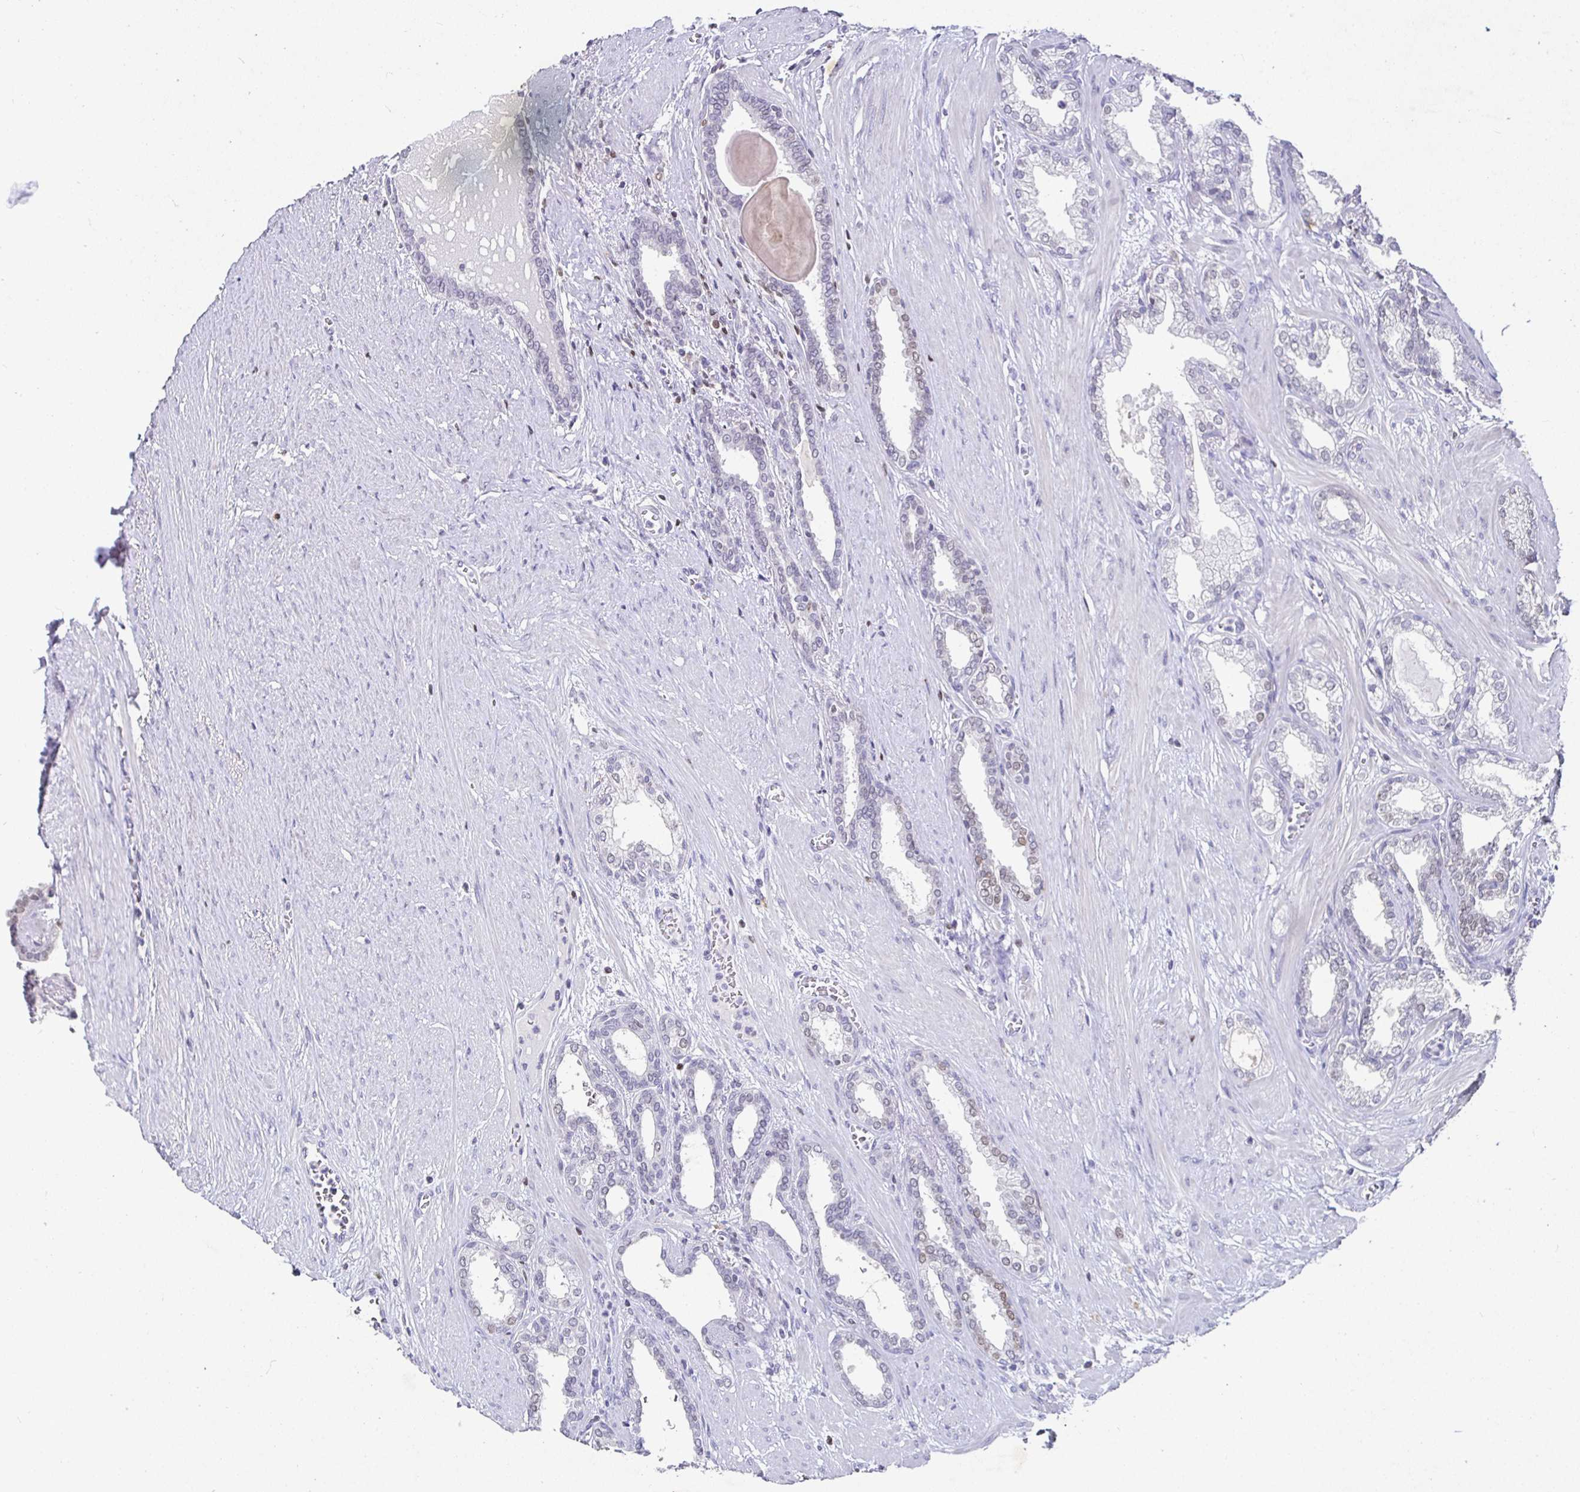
{"staining": {"intensity": "negative", "quantity": "none", "location": "none"}, "tissue": "prostate cancer", "cell_type": "Tumor cells", "image_type": "cancer", "snomed": [{"axis": "morphology", "description": "Adenocarcinoma, High grade"}, {"axis": "topography", "description": "Prostate"}], "caption": "Immunohistochemistry (IHC) histopathology image of human prostate cancer stained for a protein (brown), which shows no expression in tumor cells. (Brightfield microscopy of DAB immunohistochemistry at high magnification).", "gene": "SATB1", "patient": {"sex": "male", "age": 60}}